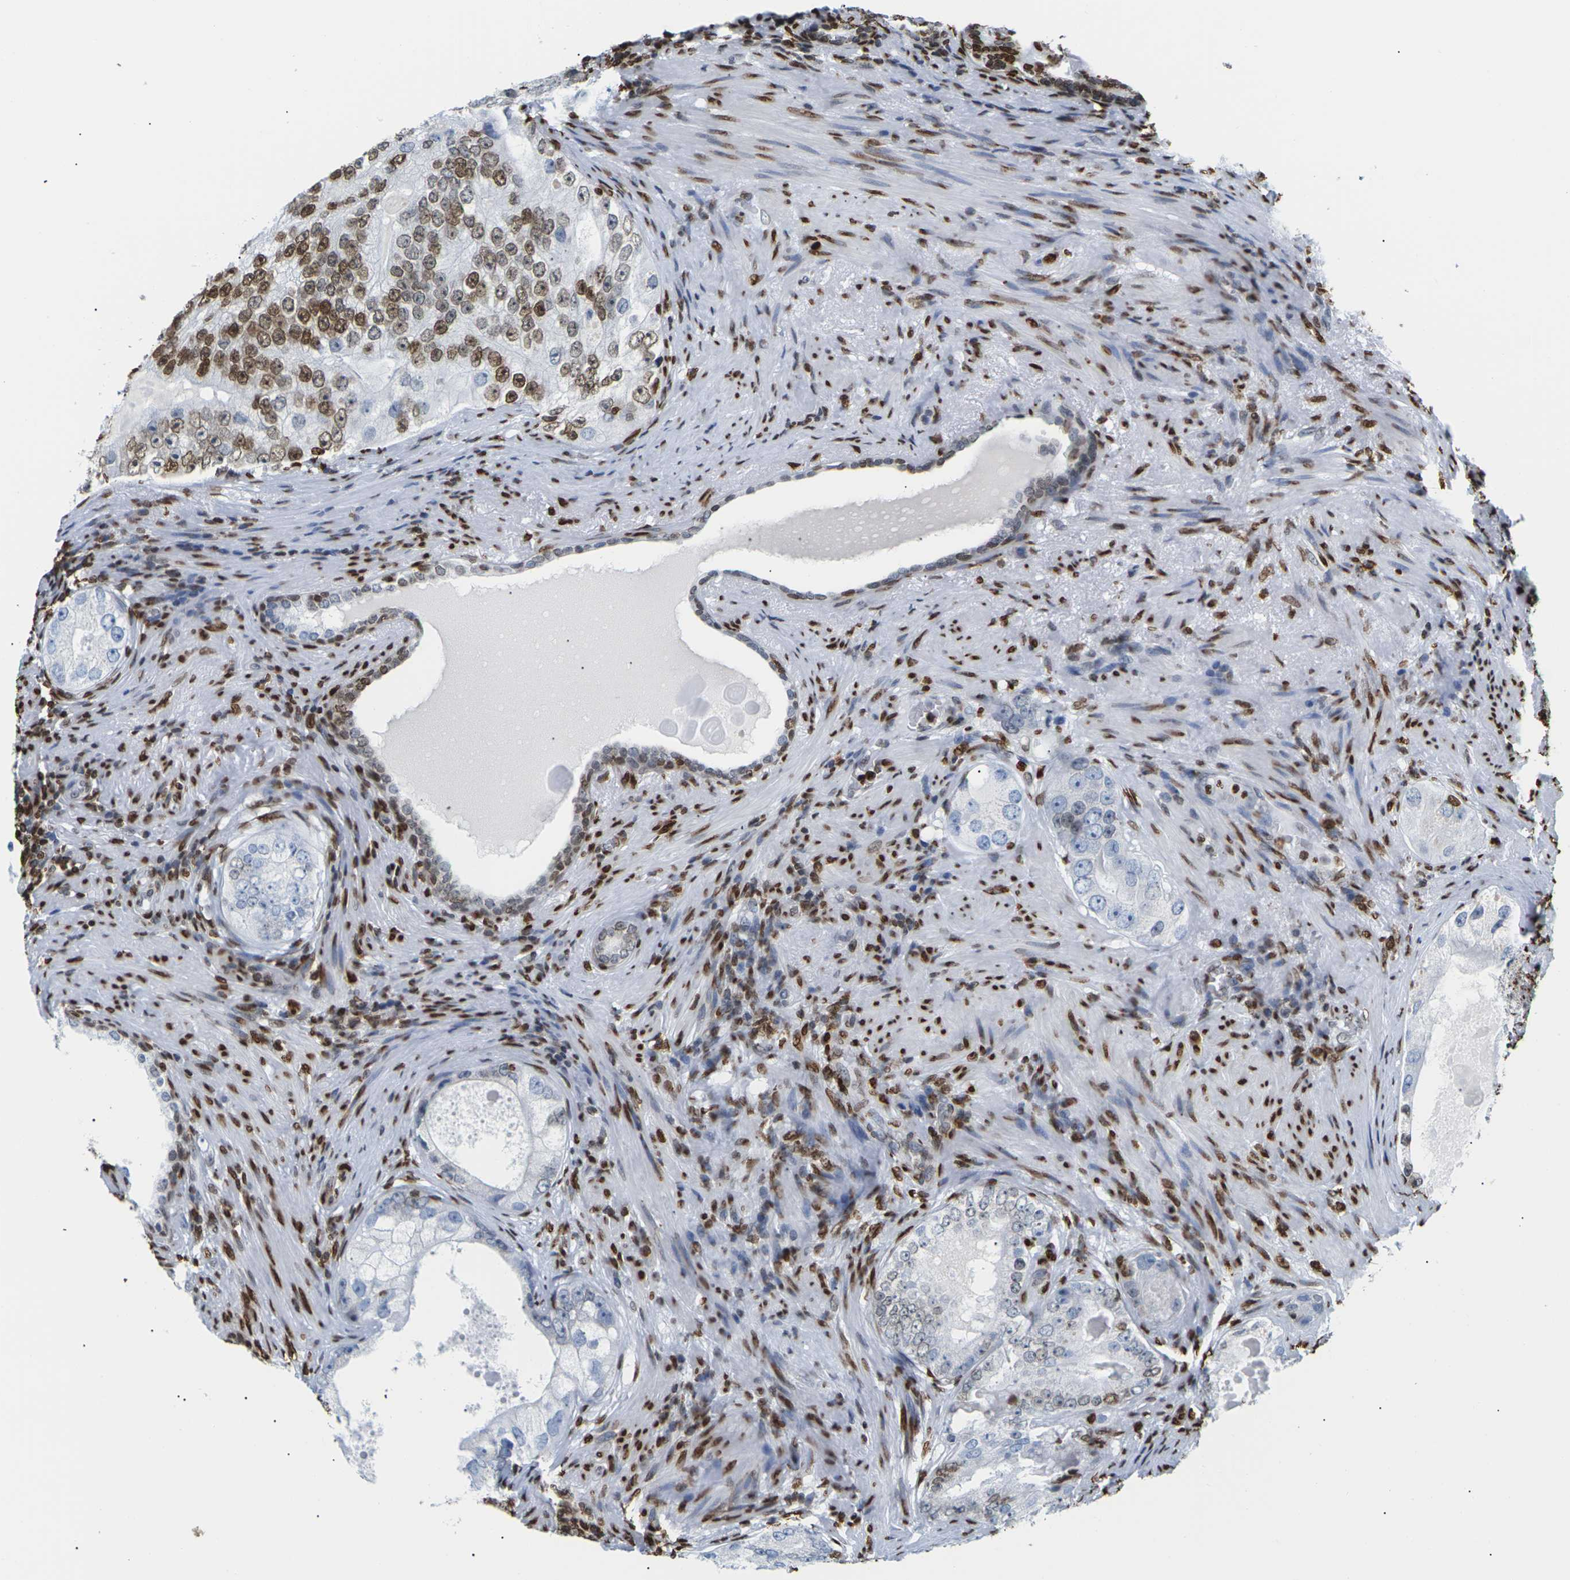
{"staining": {"intensity": "moderate", "quantity": "25%-75%", "location": "cytoplasmic/membranous,nuclear"}, "tissue": "prostate cancer", "cell_type": "Tumor cells", "image_type": "cancer", "snomed": [{"axis": "morphology", "description": "Adenocarcinoma, High grade"}, {"axis": "topography", "description": "Prostate"}], "caption": "Protein expression by immunohistochemistry (IHC) shows moderate cytoplasmic/membranous and nuclear positivity in about 25%-75% of tumor cells in prostate cancer. The staining was performed using DAB to visualize the protein expression in brown, while the nuclei were stained in blue with hematoxylin (Magnification: 20x).", "gene": "H2AC21", "patient": {"sex": "male", "age": 66}}